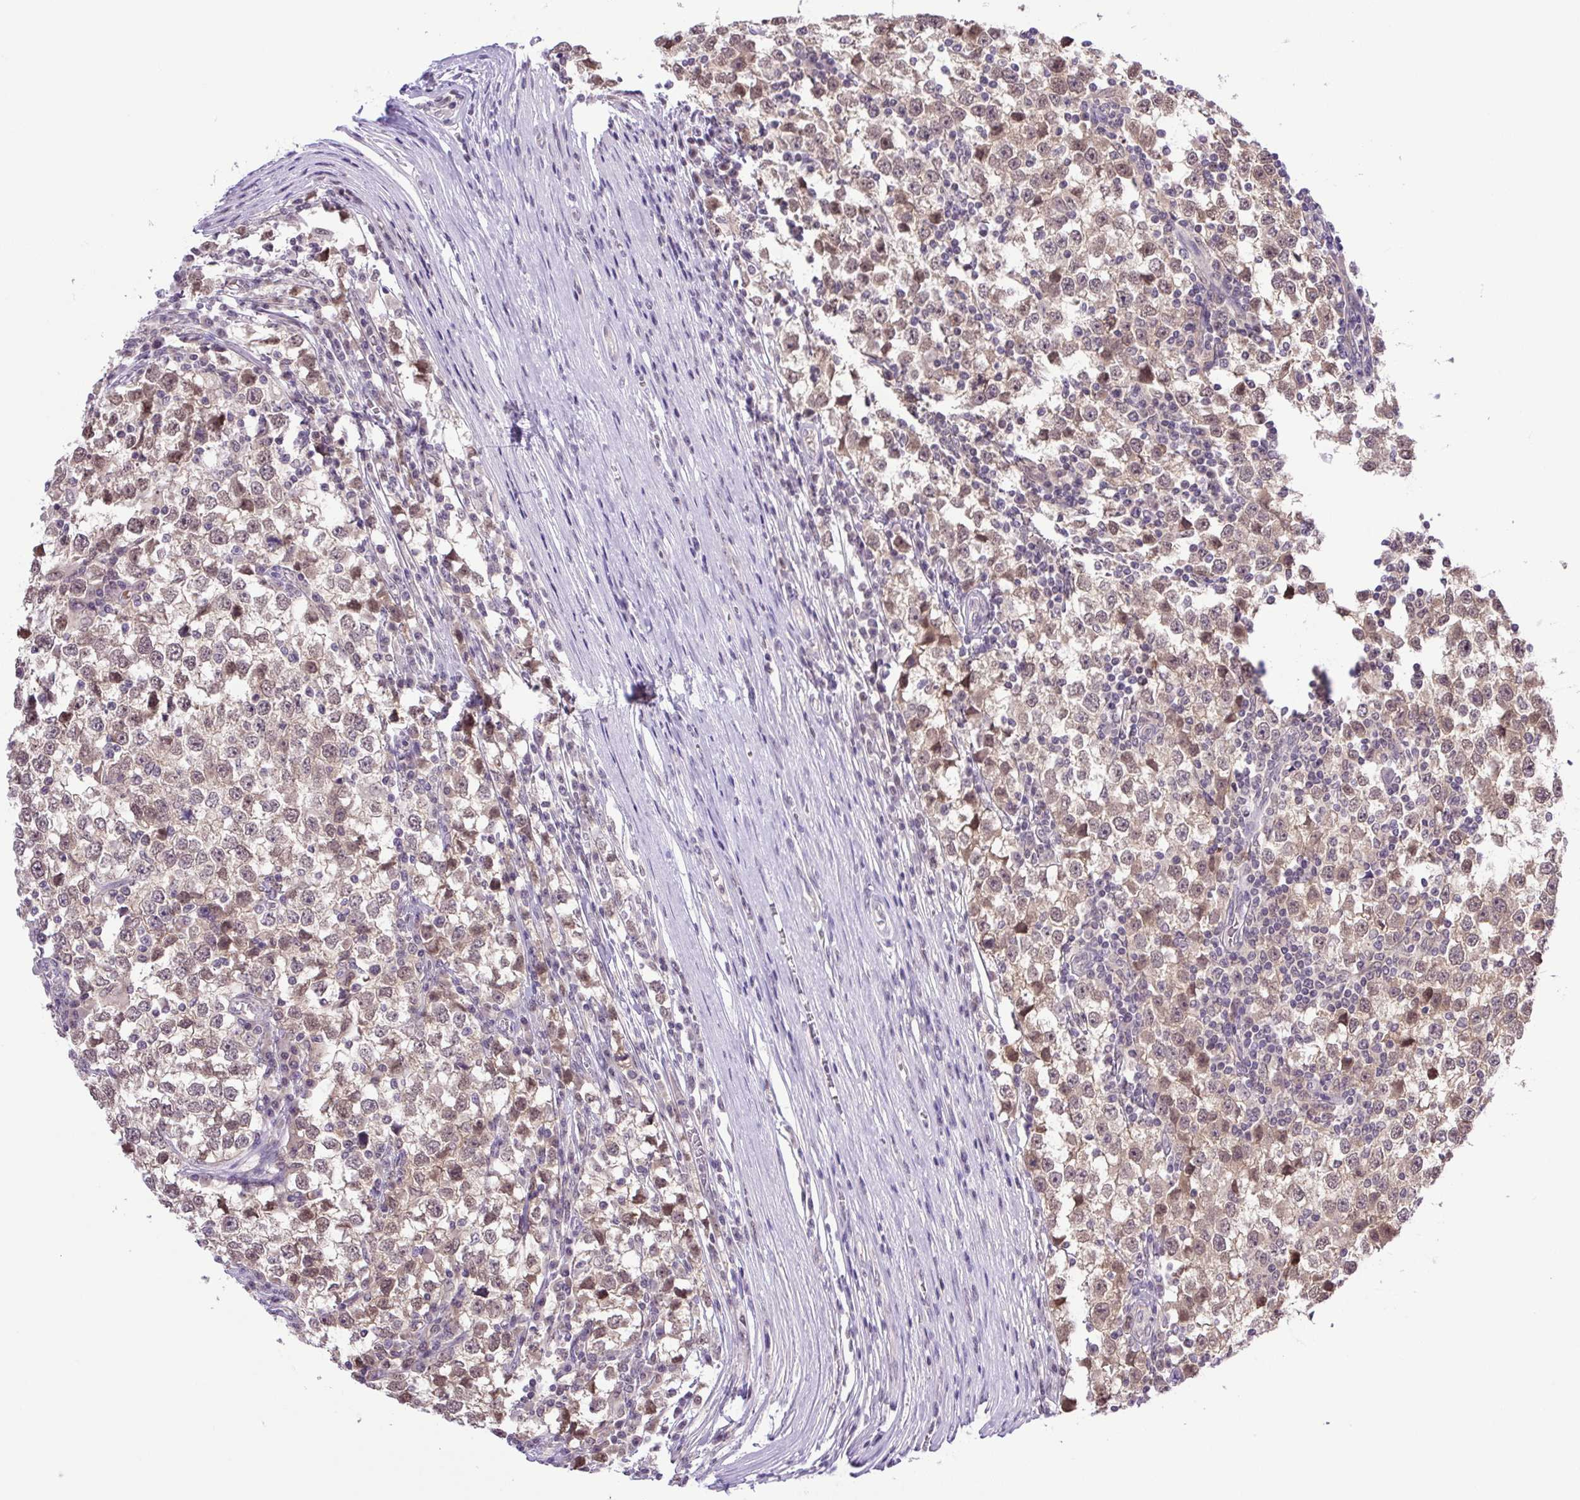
{"staining": {"intensity": "weak", "quantity": "25%-75%", "location": "nuclear"}, "tissue": "testis cancer", "cell_type": "Tumor cells", "image_type": "cancer", "snomed": [{"axis": "morphology", "description": "Seminoma, NOS"}, {"axis": "topography", "description": "Testis"}], "caption": "Testis cancer (seminoma) stained with a protein marker displays weak staining in tumor cells.", "gene": "SGTA", "patient": {"sex": "male", "age": 65}}